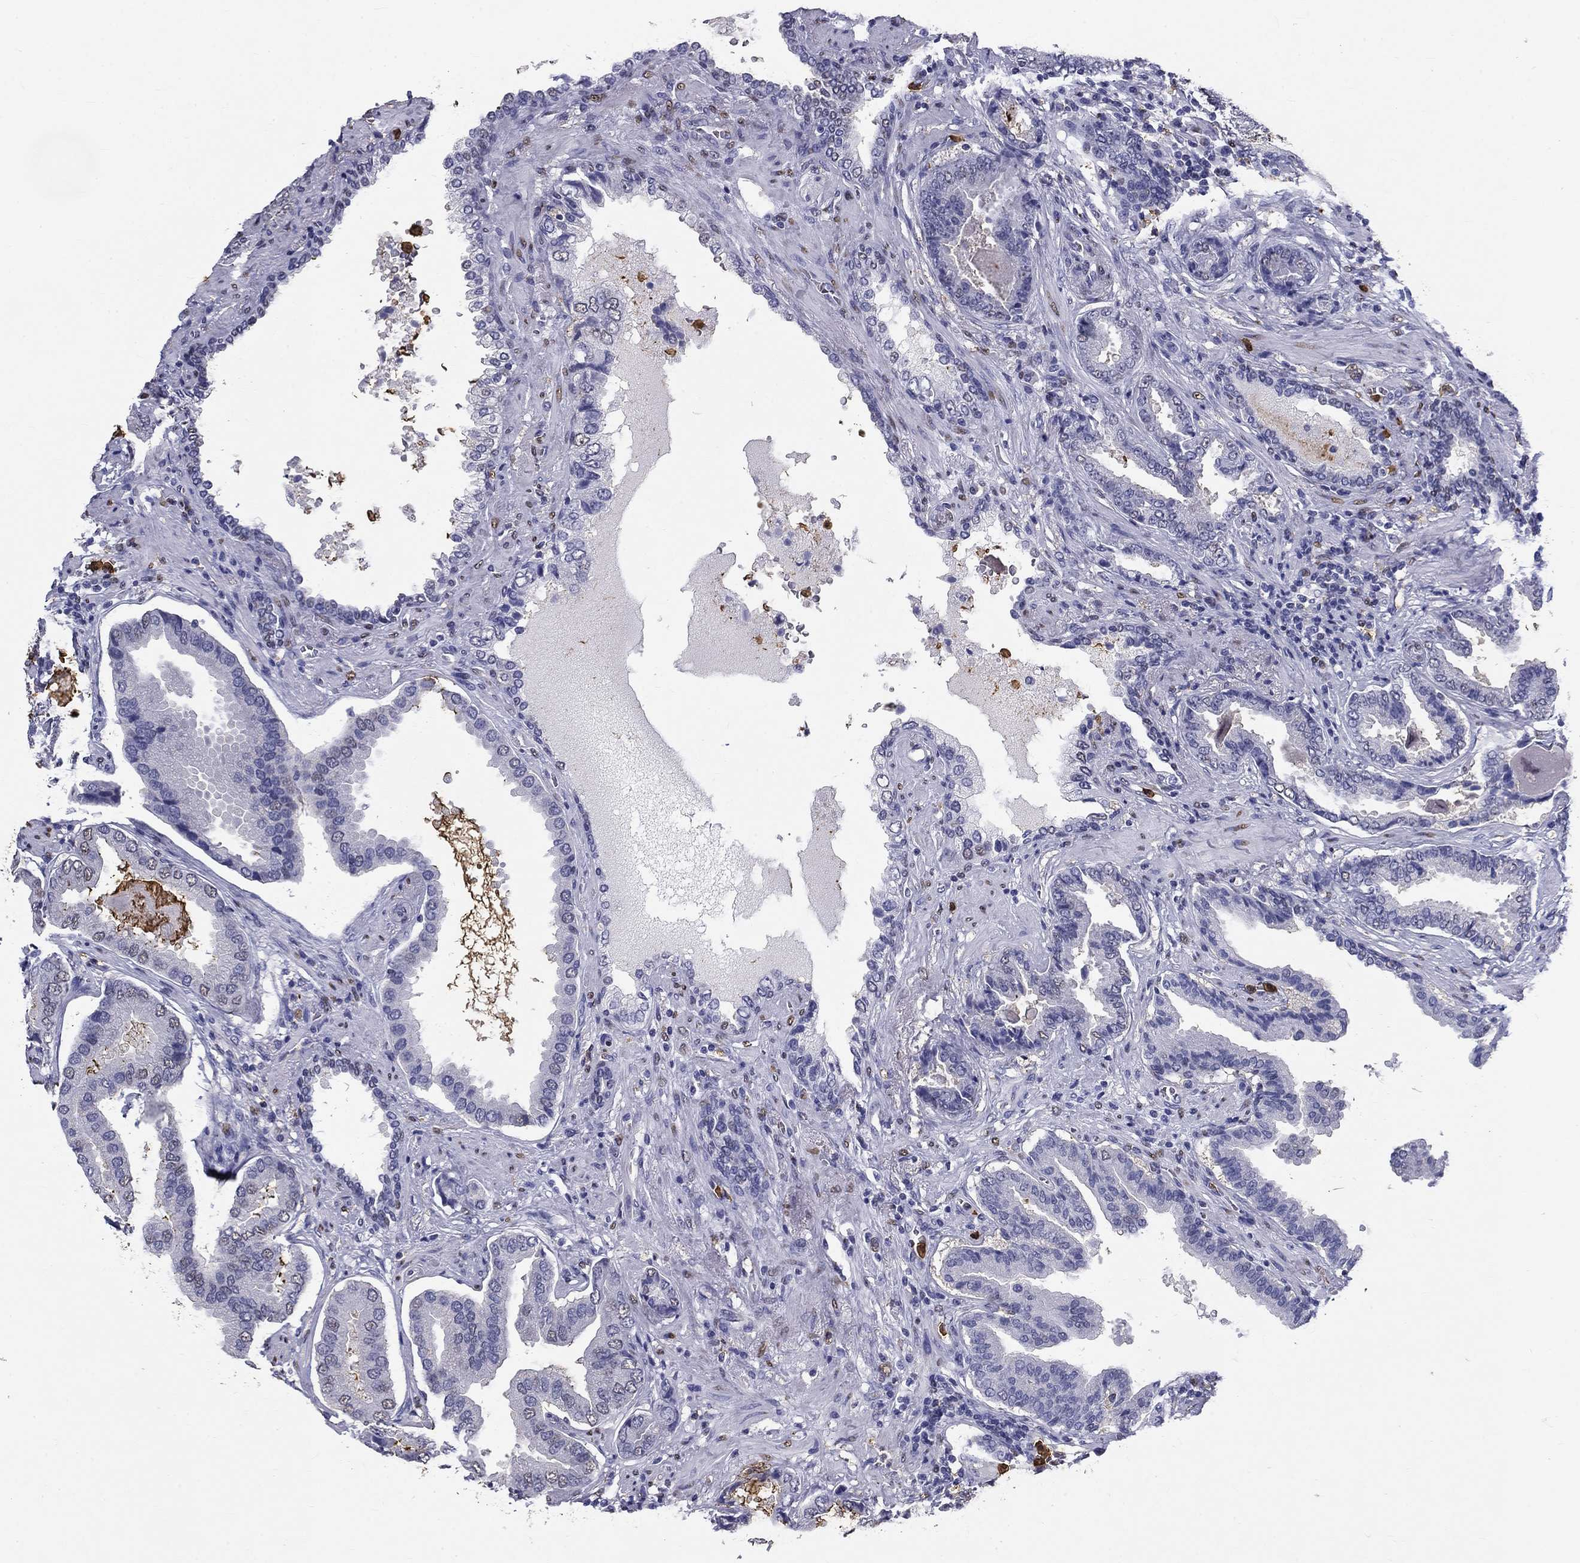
{"staining": {"intensity": "negative", "quantity": "none", "location": "none"}, "tissue": "prostate cancer", "cell_type": "Tumor cells", "image_type": "cancer", "snomed": [{"axis": "morphology", "description": "Adenocarcinoma, NOS"}, {"axis": "topography", "description": "Prostate"}], "caption": "High magnification brightfield microscopy of prostate cancer stained with DAB (brown) and counterstained with hematoxylin (blue): tumor cells show no significant positivity.", "gene": "IGSF8", "patient": {"sex": "male", "age": 64}}